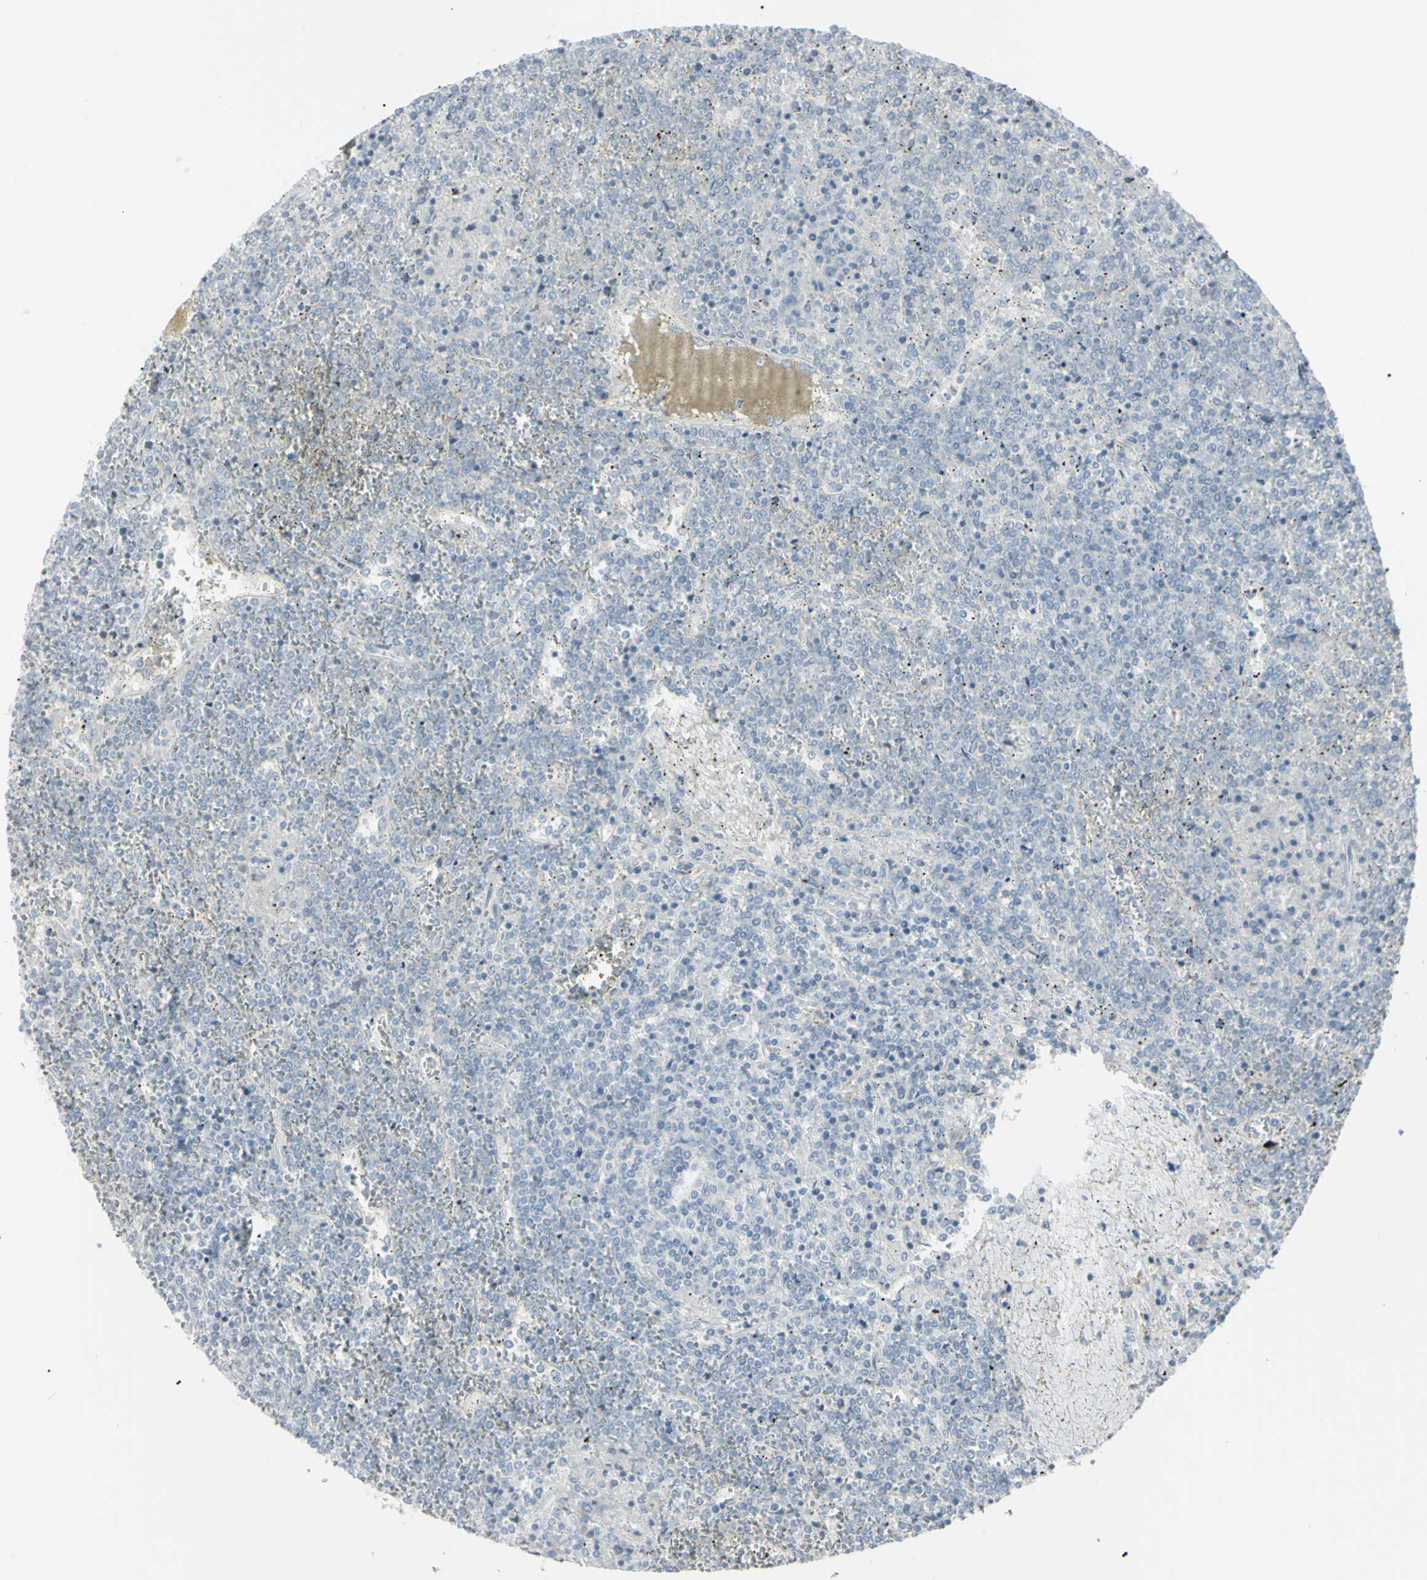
{"staining": {"intensity": "negative", "quantity": "none", "location": "none"}, "tissue": "lymphoma", "cell_type": "Tumor cells", "image_type": "cancer", "snomed": [{"axis": "morphology", "description": "Malignant lymphoma, non-Hodgkin's type, Low grade"}, {"axis": "topography", "description": "Spleen"}], "caption": "Micrograph shows no protein staining in tumor cells of lymphoma tissue.", "gene": "PIP", "patient": {"sex": "female", "age": 19}}